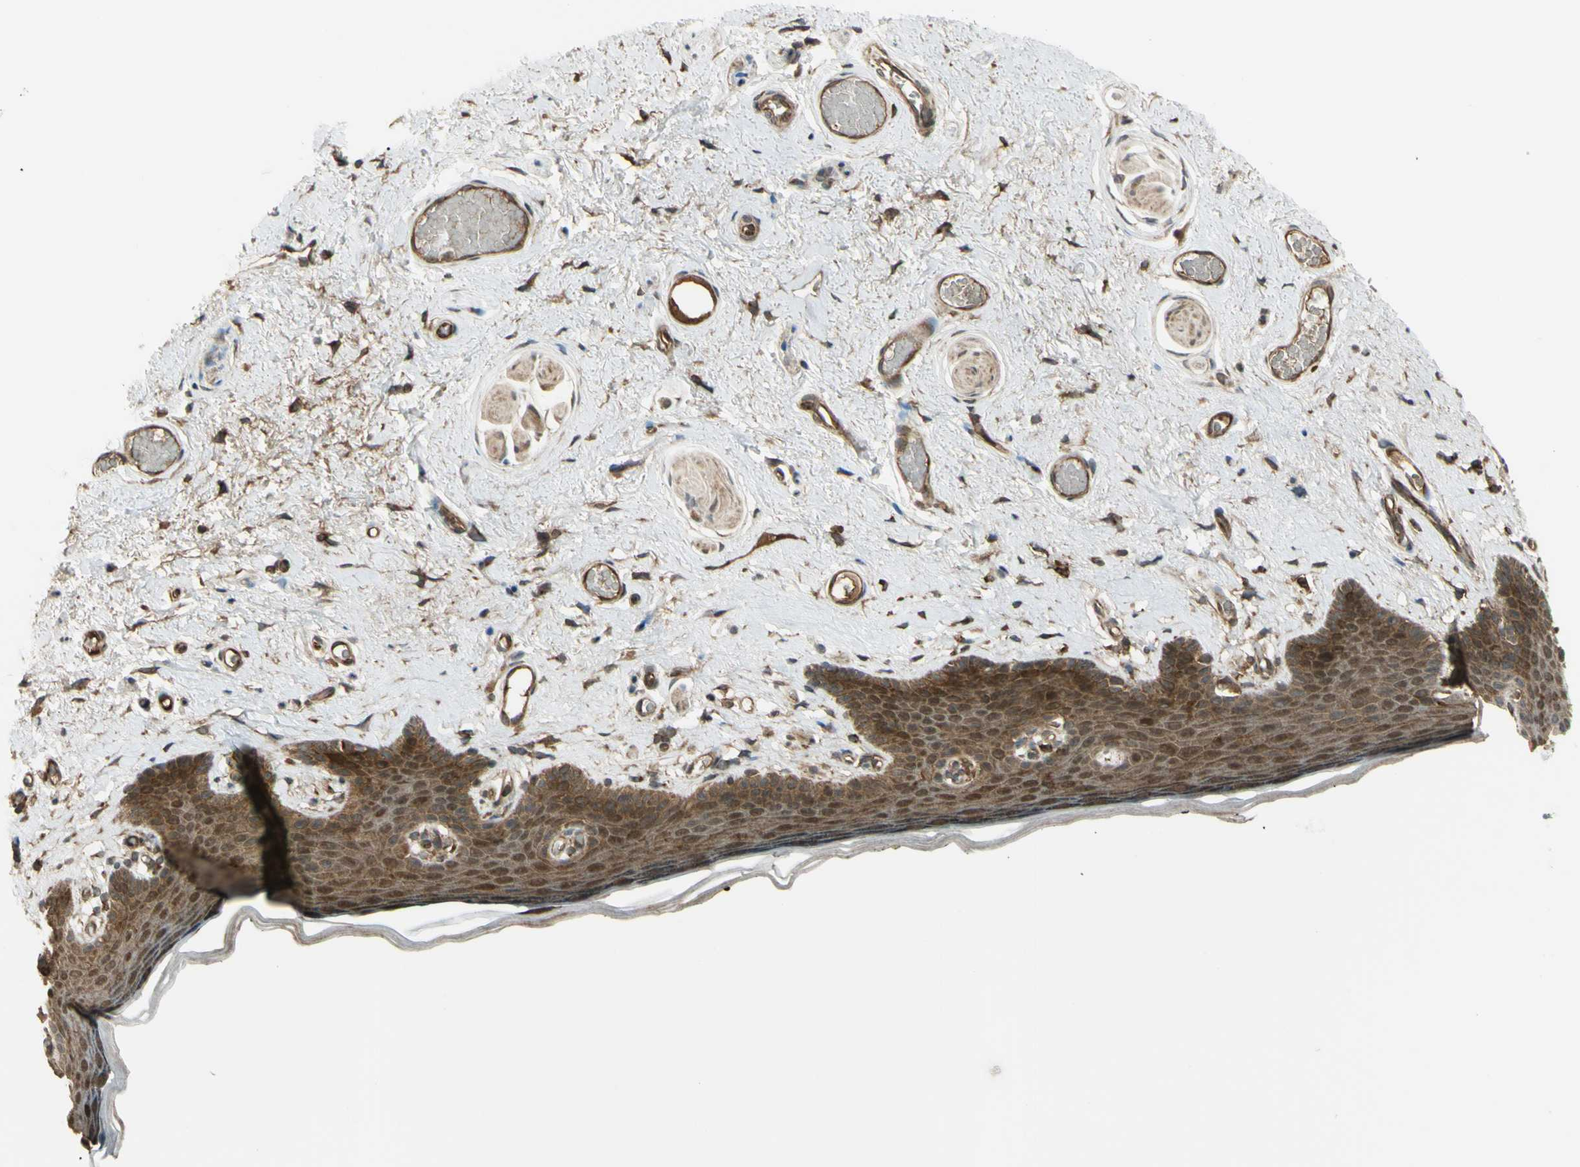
{"staining": {"intensity": "moderate", "quantity": ">75%", "location": "cytoplasmic/membranous,nuclear"}, "tissue": "skin", "cell_type": "Epidermal cells", "image_type": "normal", "snomed": [{"axis": "morphology", "description": "Normal tissue, NOS"}, {"axis": "topography", "description": "Vulva"}], "caption": "The histopathology image reveals immunohistochemical staining of normal skin. There is moderate cytoplasmic/membranous,nuclear expression is appreciated in approximately >75% of epidermal cells. (brown staining indicates protein expression, while blue staining denotes nuclei).", "gene": "FLII", "patient": {"sex": "female", "age": 54}}